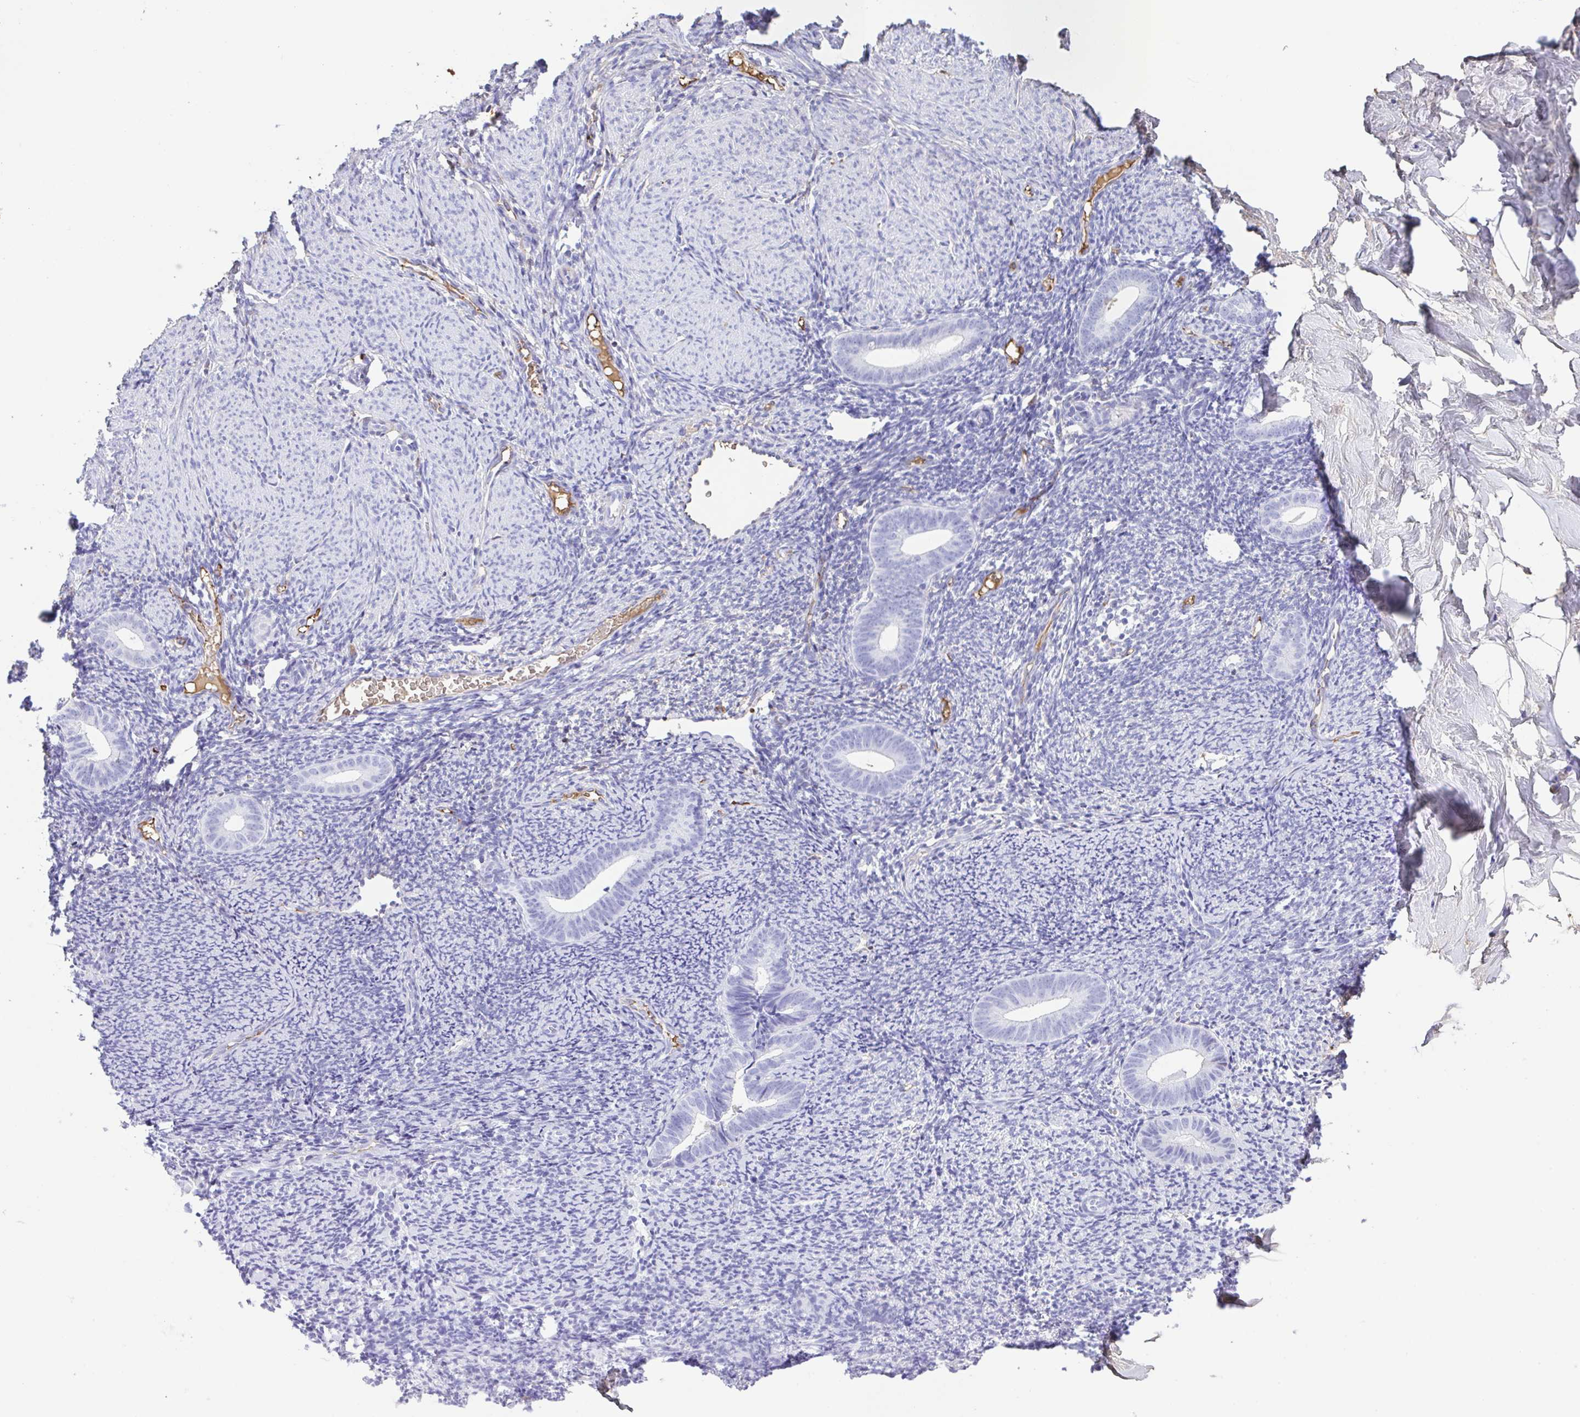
{"staining": {"intensity": "negative", "quantity": "none", "location": "none"}, "tissue": "endometrium", "cell_type": "Cells in endometrial stroma", "image_type": "normal", "snomed": [{"axis": "morphology", "description": "Normal tissue, NOS"}, {"axis": "topography", "description": "Endometrium"}], "caption": "DAB (3,3'-diaminobenzidine) immunohistochemical staining of normal endometrium displays no significant positivity in cells in endometrial stroma.", "gene": "HOXC12", "patient": {"sex": "female", "age": 39}}